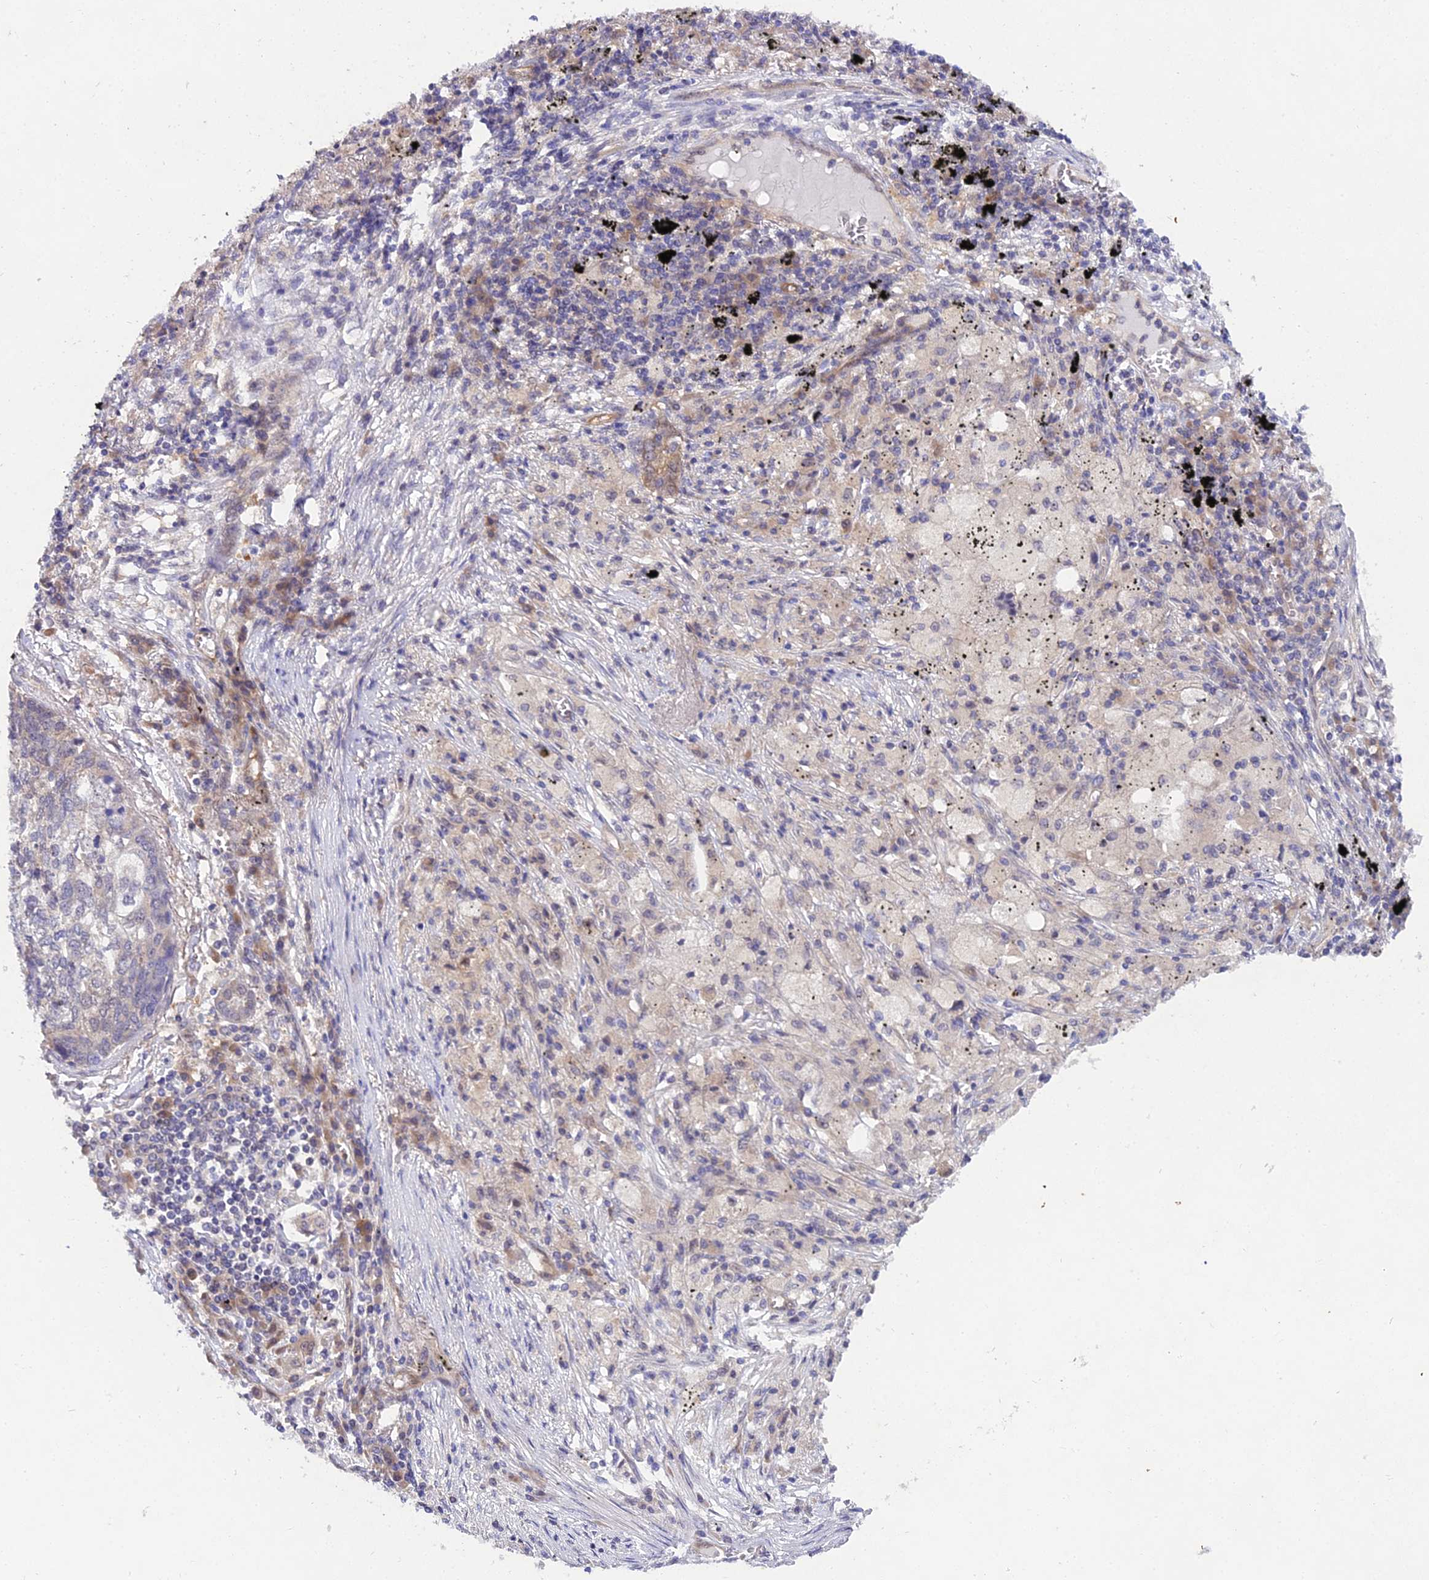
{"staining": {"intensity": "negative", "quantity": "none", "location": "none"}, "tissue": "lung cancer", "cell_type": "Tumor cells", "image_type": "cancer", "snomed": [{"axis": "morphology", "description": "Squamous cell carcinoma, NOS"}, {"axis": "topography", "description": "Lung"}], "caption": "Immunohistochemistry (IHC) micrograph of human lung squamous cell carcinoma stained for a protein (brown), which reveals no positivity in tumor cells.", "gene": "PPP2R2C", "patient": {"sex": "female", "age": 63}}